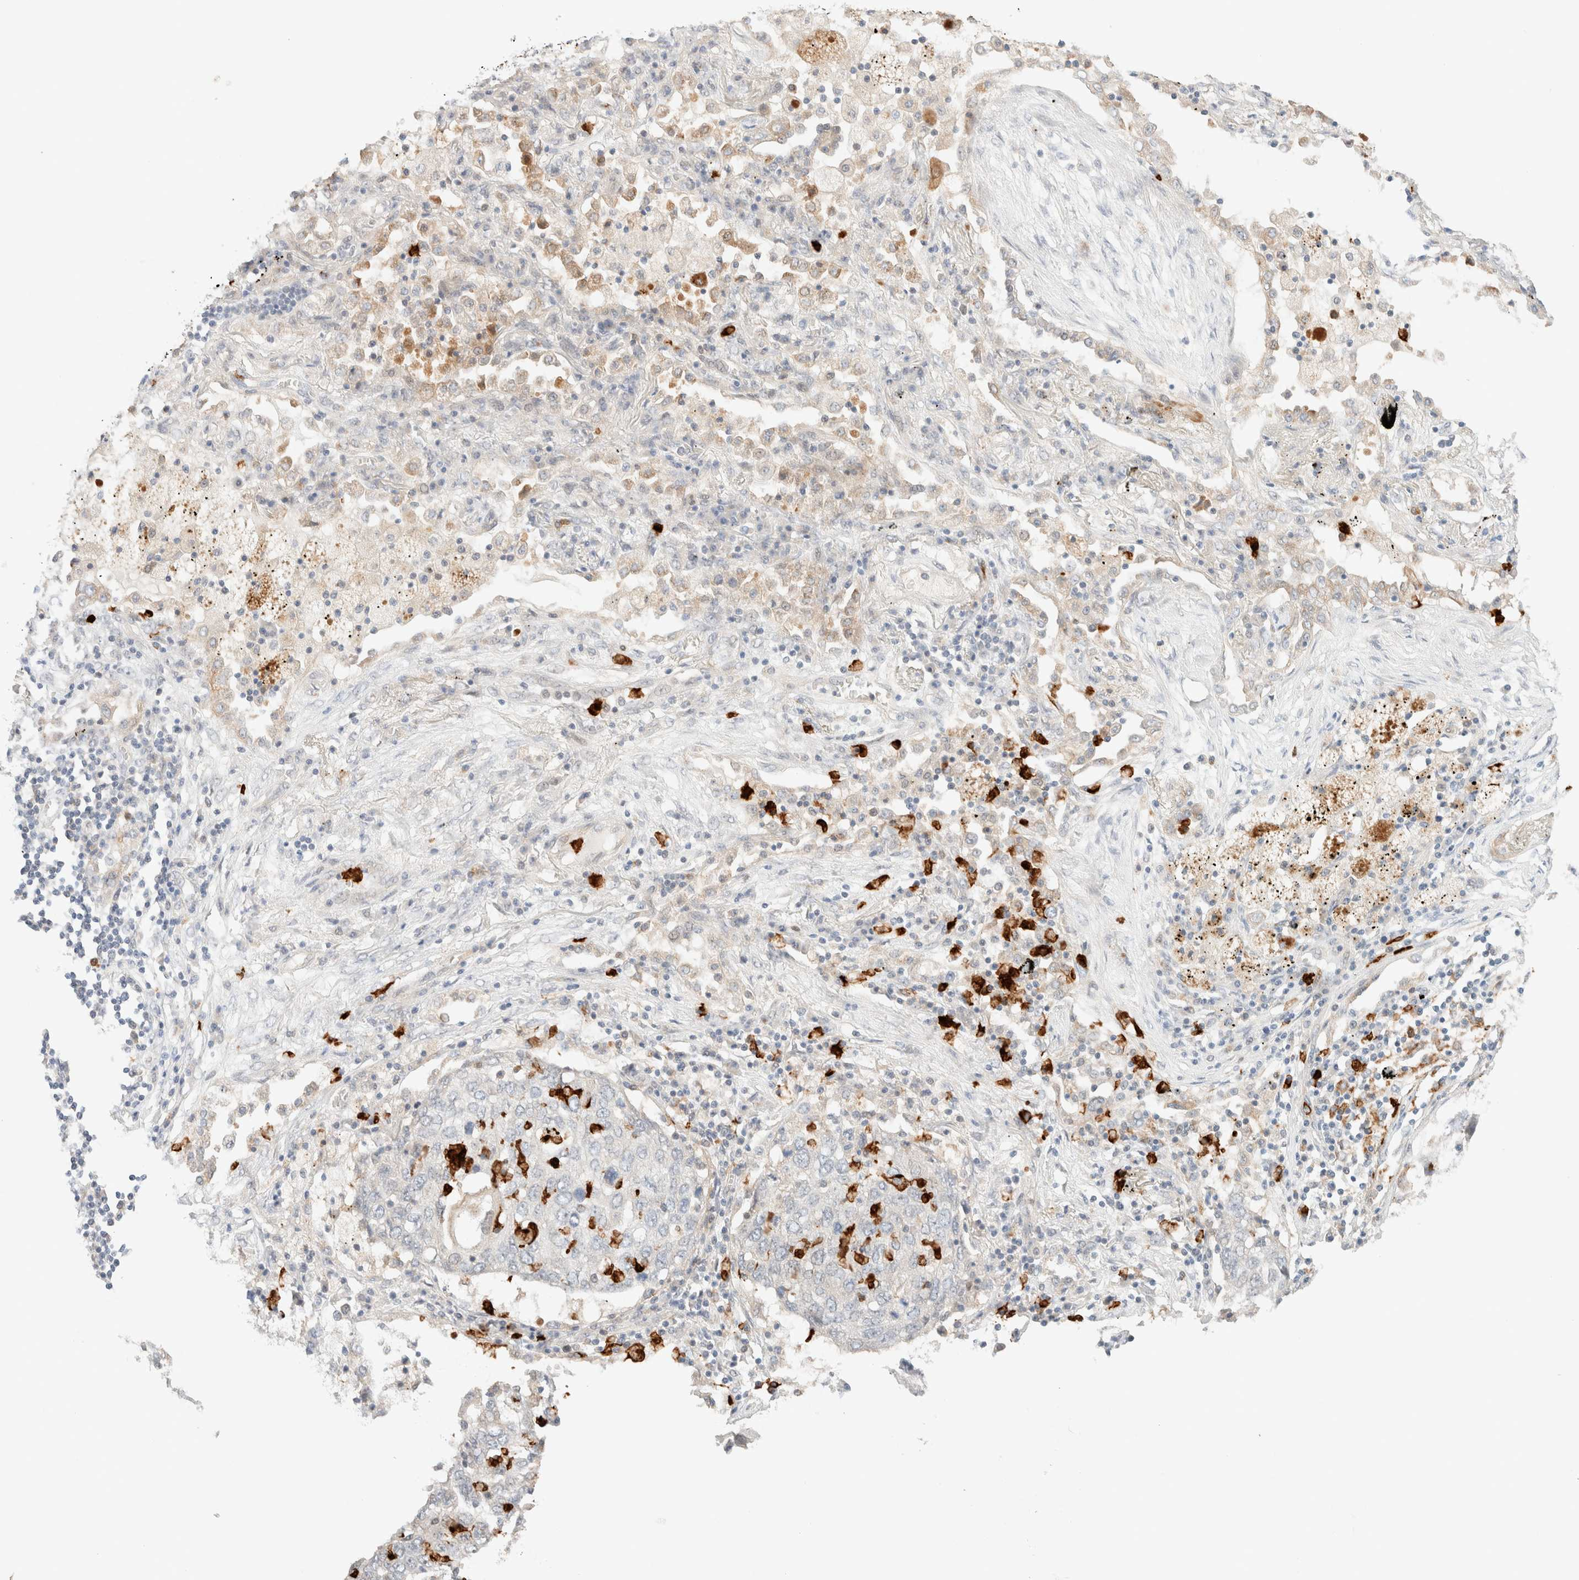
{"staining": {"intensity": "negative", "quantity": "none", "location": "none"}, "tissue": "lung cancer", "cell_type": "Tumor cells", "image_type": "cancer", "snomed": [{"axis": "morphology", "description": "Squamous cell carcinoma, NOS"}, {"axis": "topography", "description": "Lung"}], "caption": "Lung cancer was stained to show a protein in brown. There is no significant expression in tumor cells.", "gene": "SGSM2", "patient": {"sex": "female", "age": 63}}